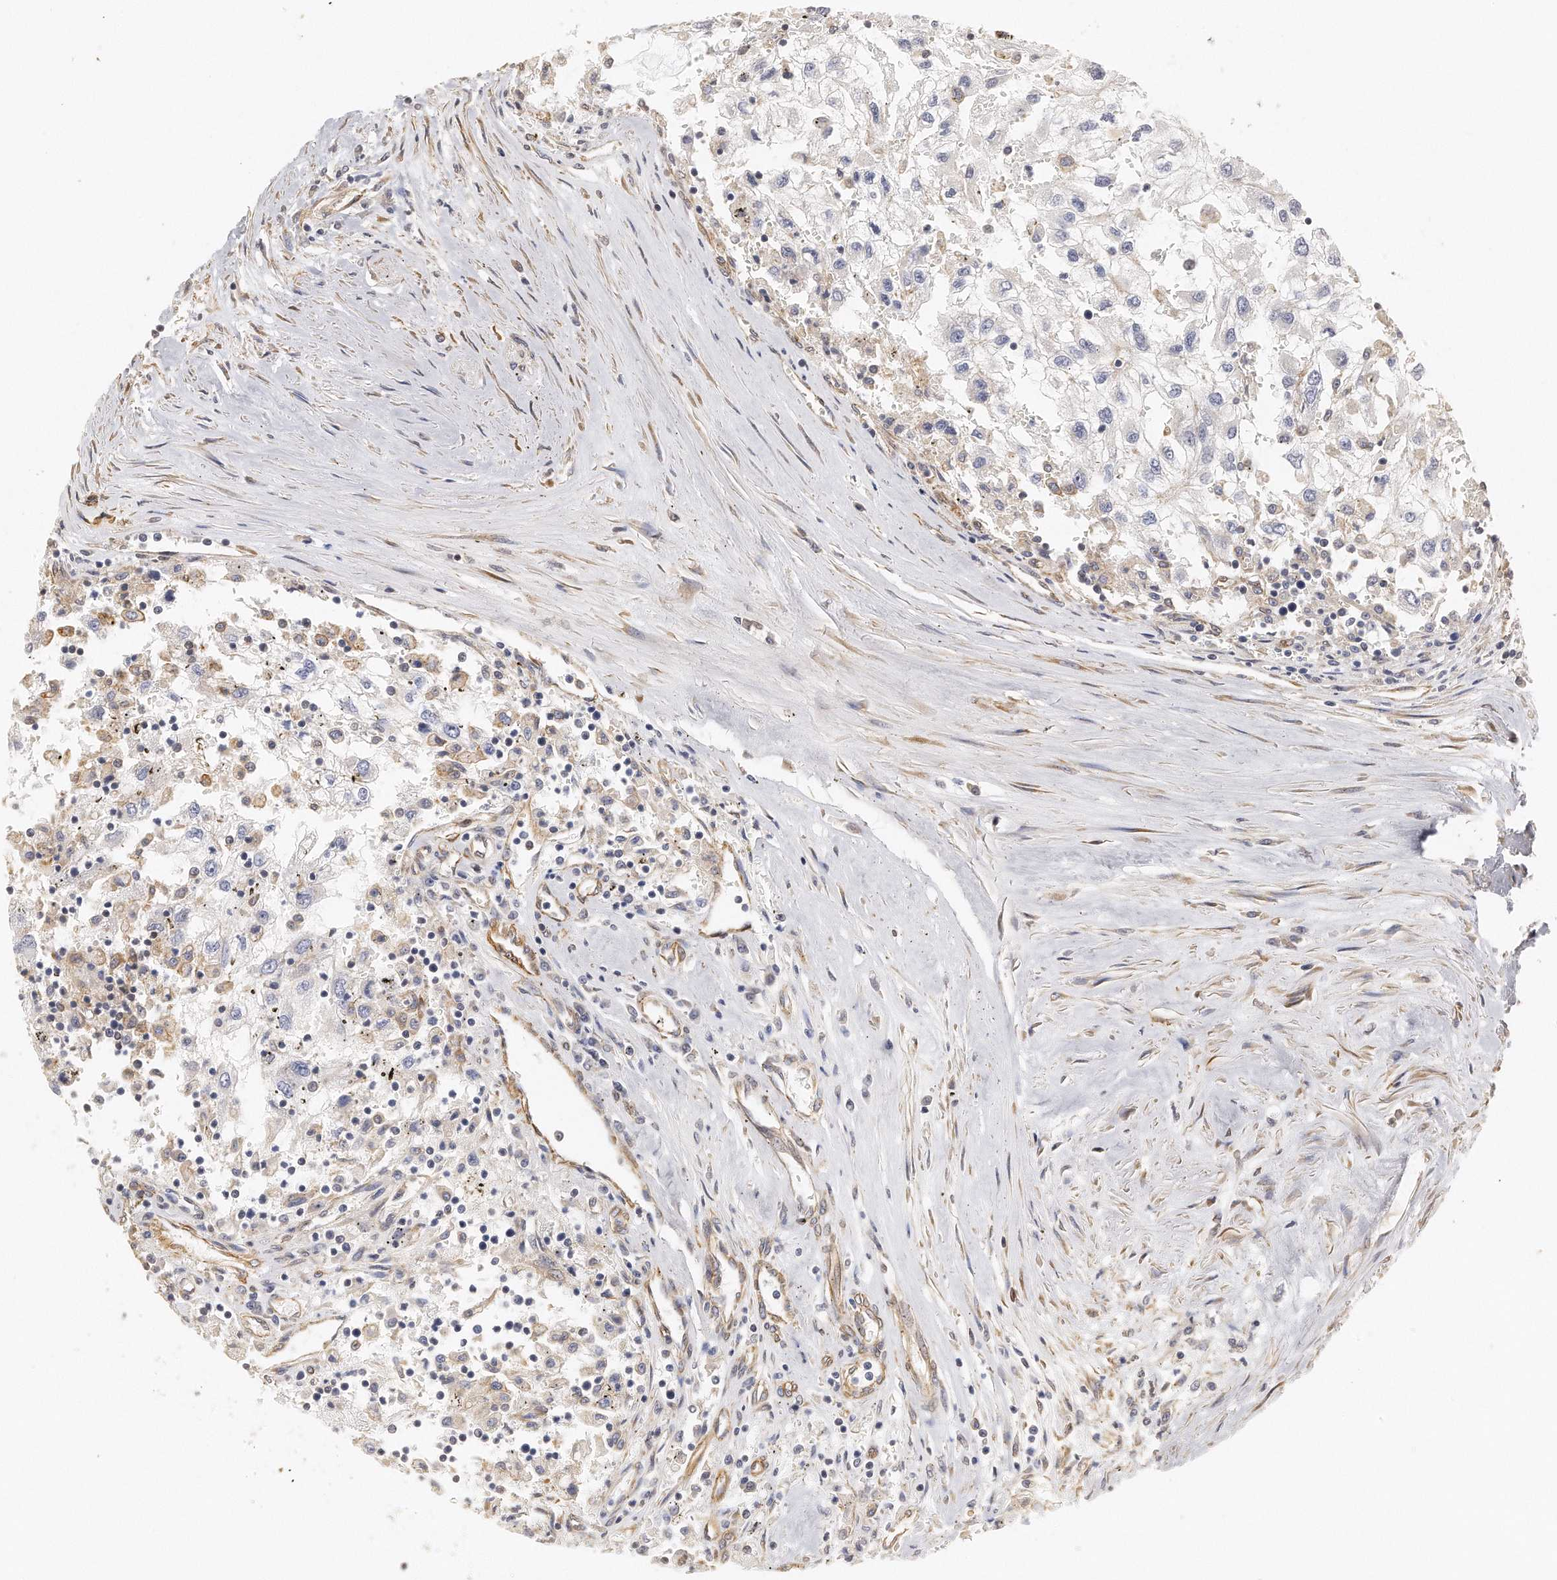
{"staining": {"intensity": "negative", "quantity": "none", "location": "none"}, "tissue": "renal cancer", "cell_type": "Tumor cells", "image_type": "cancer", "snomed": [{"axis": "morphology", "description": "Normal tissue, NOS"}, {"axis": "morphology", "description": "Adenocarcinoma, NOS"}, {"axis": "topography", "description": "Kidney"}], "caption": "IHC micrograph of neoplastic tissue: renal cancer (adenocarcinoma) stained with DAB displays no significant protein positivity in tumor cells.", "gene": "CHST7", "patient": {"sex": "male", "age": 71}}